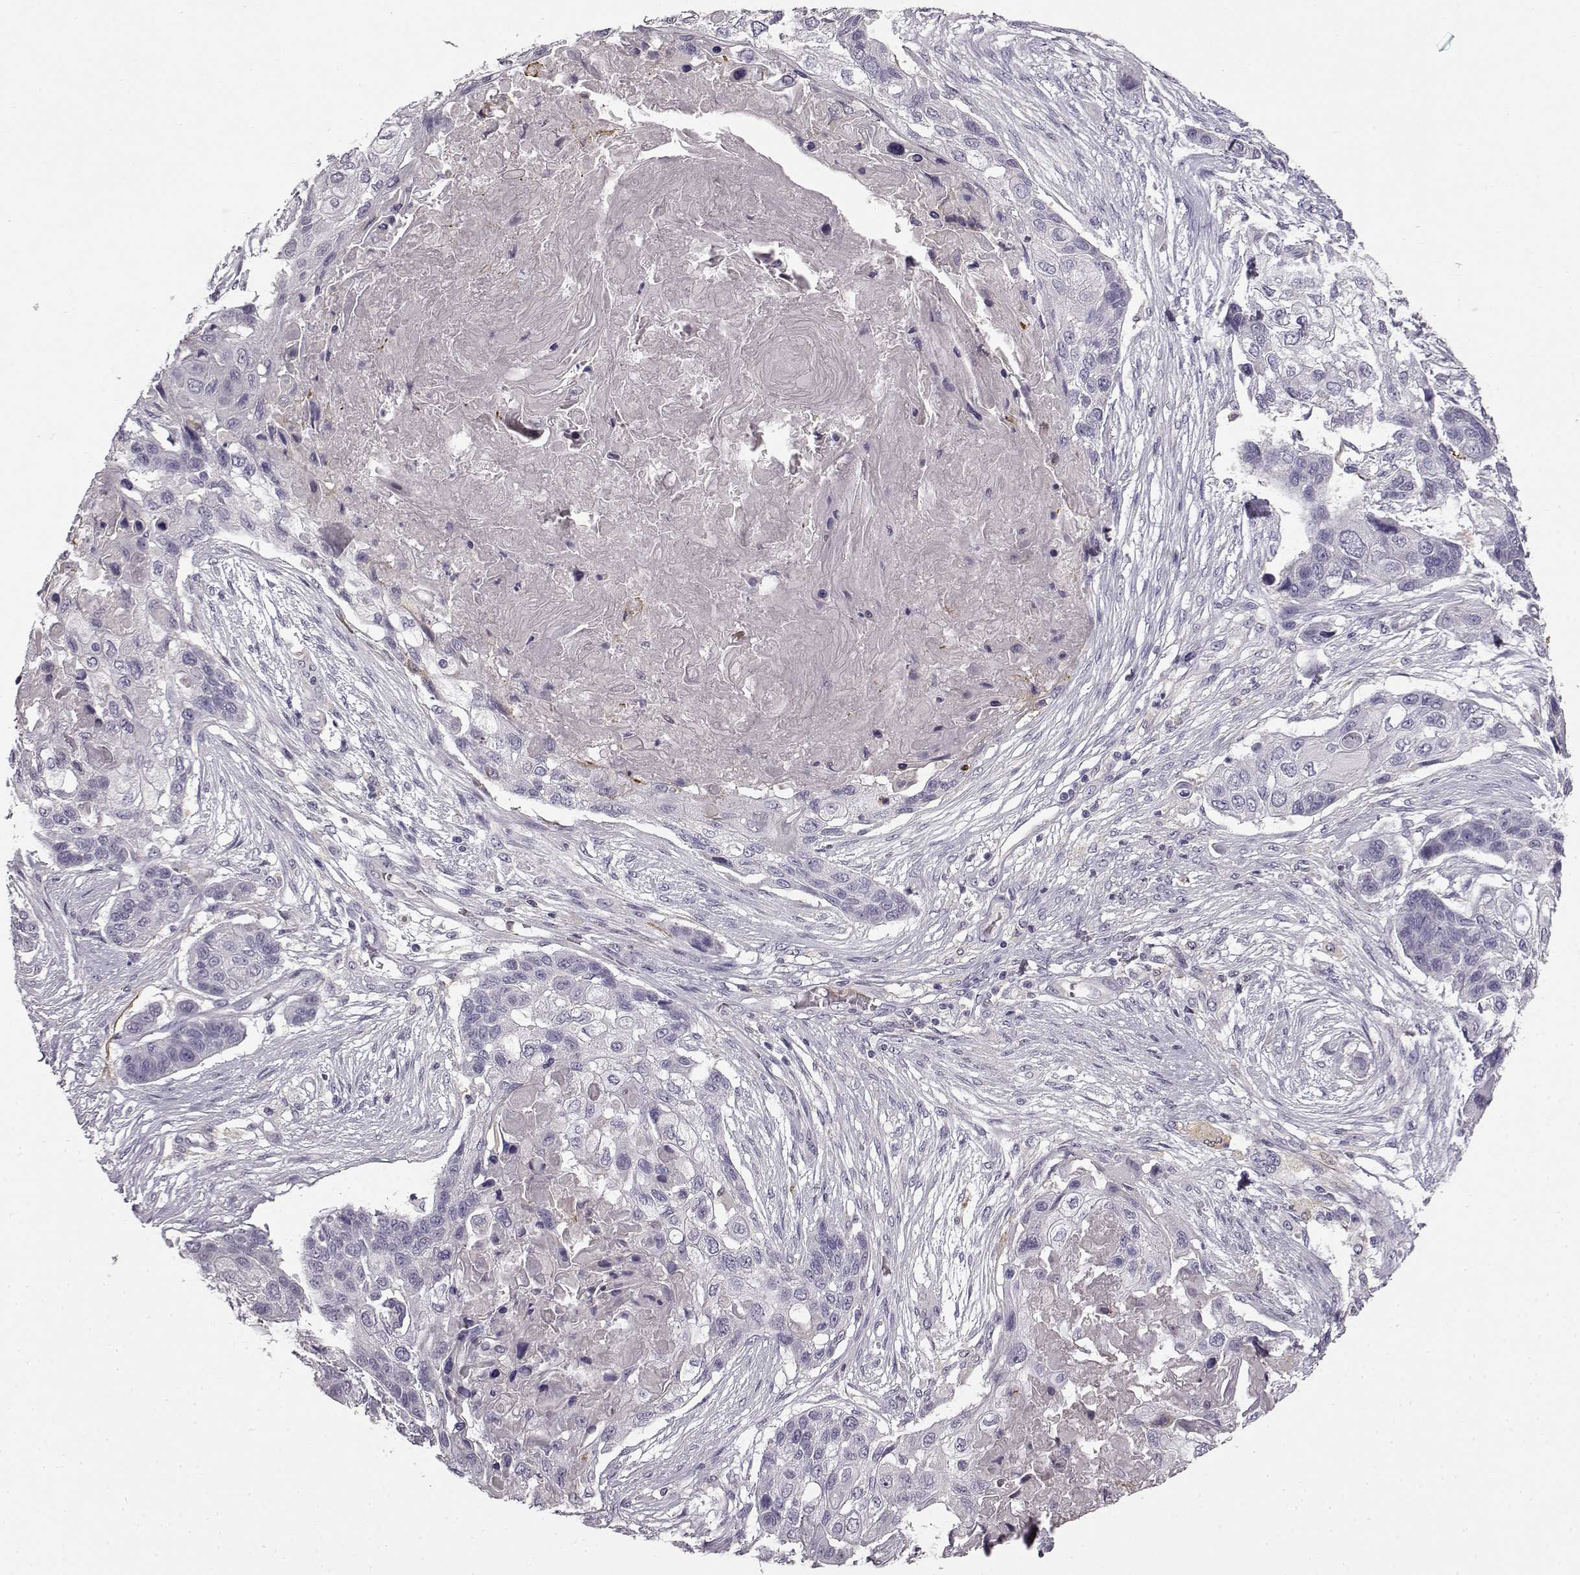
{"staining": {"intensity": "negative", "quantity": "none", "location": "none"}, "tissue": "lung cancer", "cell_type": "Tumor cells", "image_type": "cancer", "snomed": [{"axis": "morphology", "description": "Squamous cell carcinoma, NOS"}, {"axis": "topography", "description": "Lung"}], "caption": "This is an IHC micrograph of human lung cancer. There is no positivity in tumor cells.", "gene": "KRT85", "patient": {"sex": "male", "age": 69}}